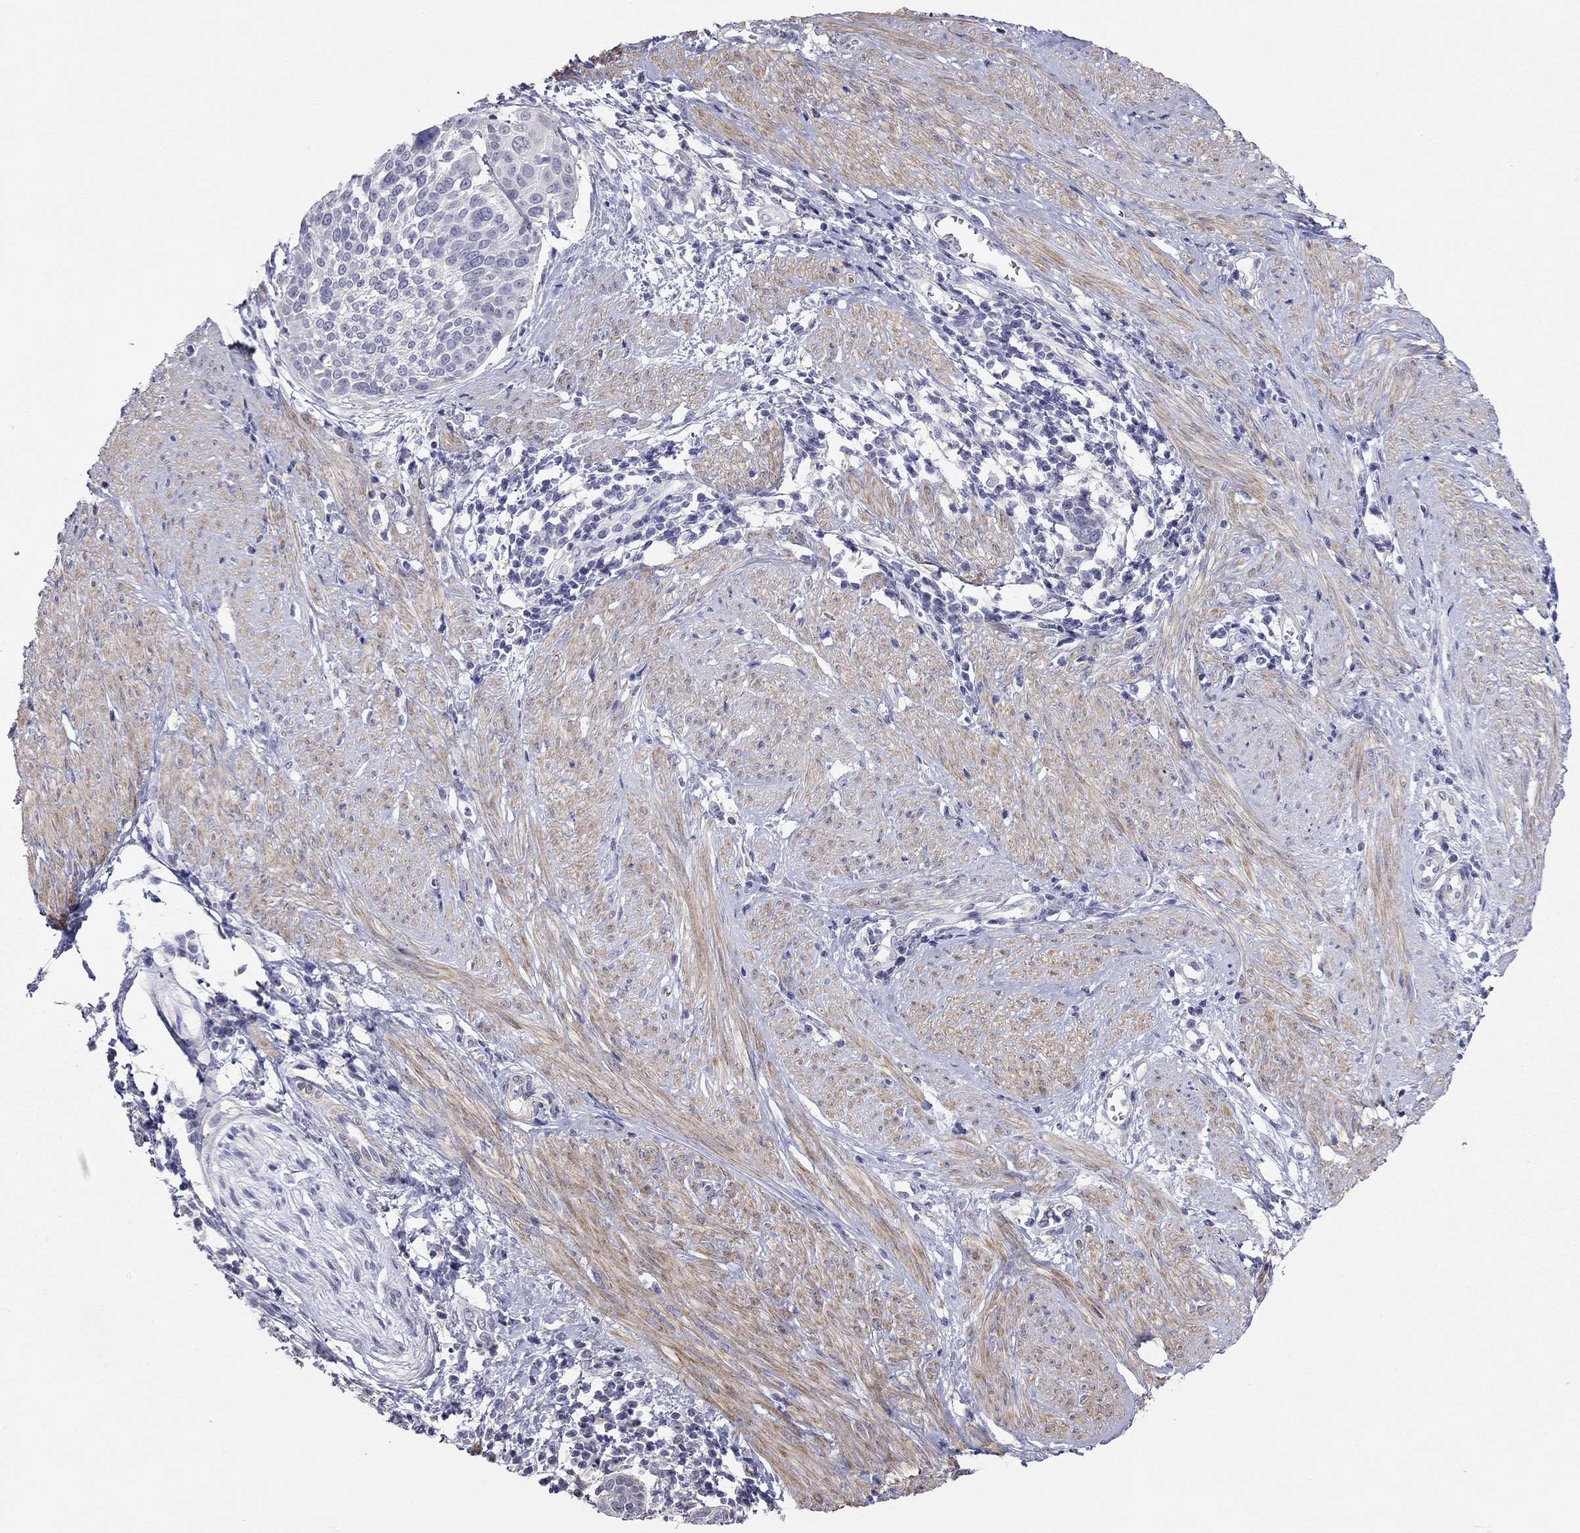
{"staining": {"intensity": "negative", "quantity": "none", "location": "none"}, "tissue": "cervical cancer", "cell_type": "Tumor cells", "image_type": "cancer", "snomed": [{"axis": "morphology", "description": "Squamous cell carcinoma, NOS"}, {"axis": "topography", "description": "Cervix"}], "caption": "High magnification brightfield microscopy of cervical cancer (squamous cell carcinoma) stained with DAB (brown) and counterstained with hematoxylin (blue): tumor cells show no significant positivity.", "gene": "SYTL2", "patient": {"sex": "female", "age": 39}}